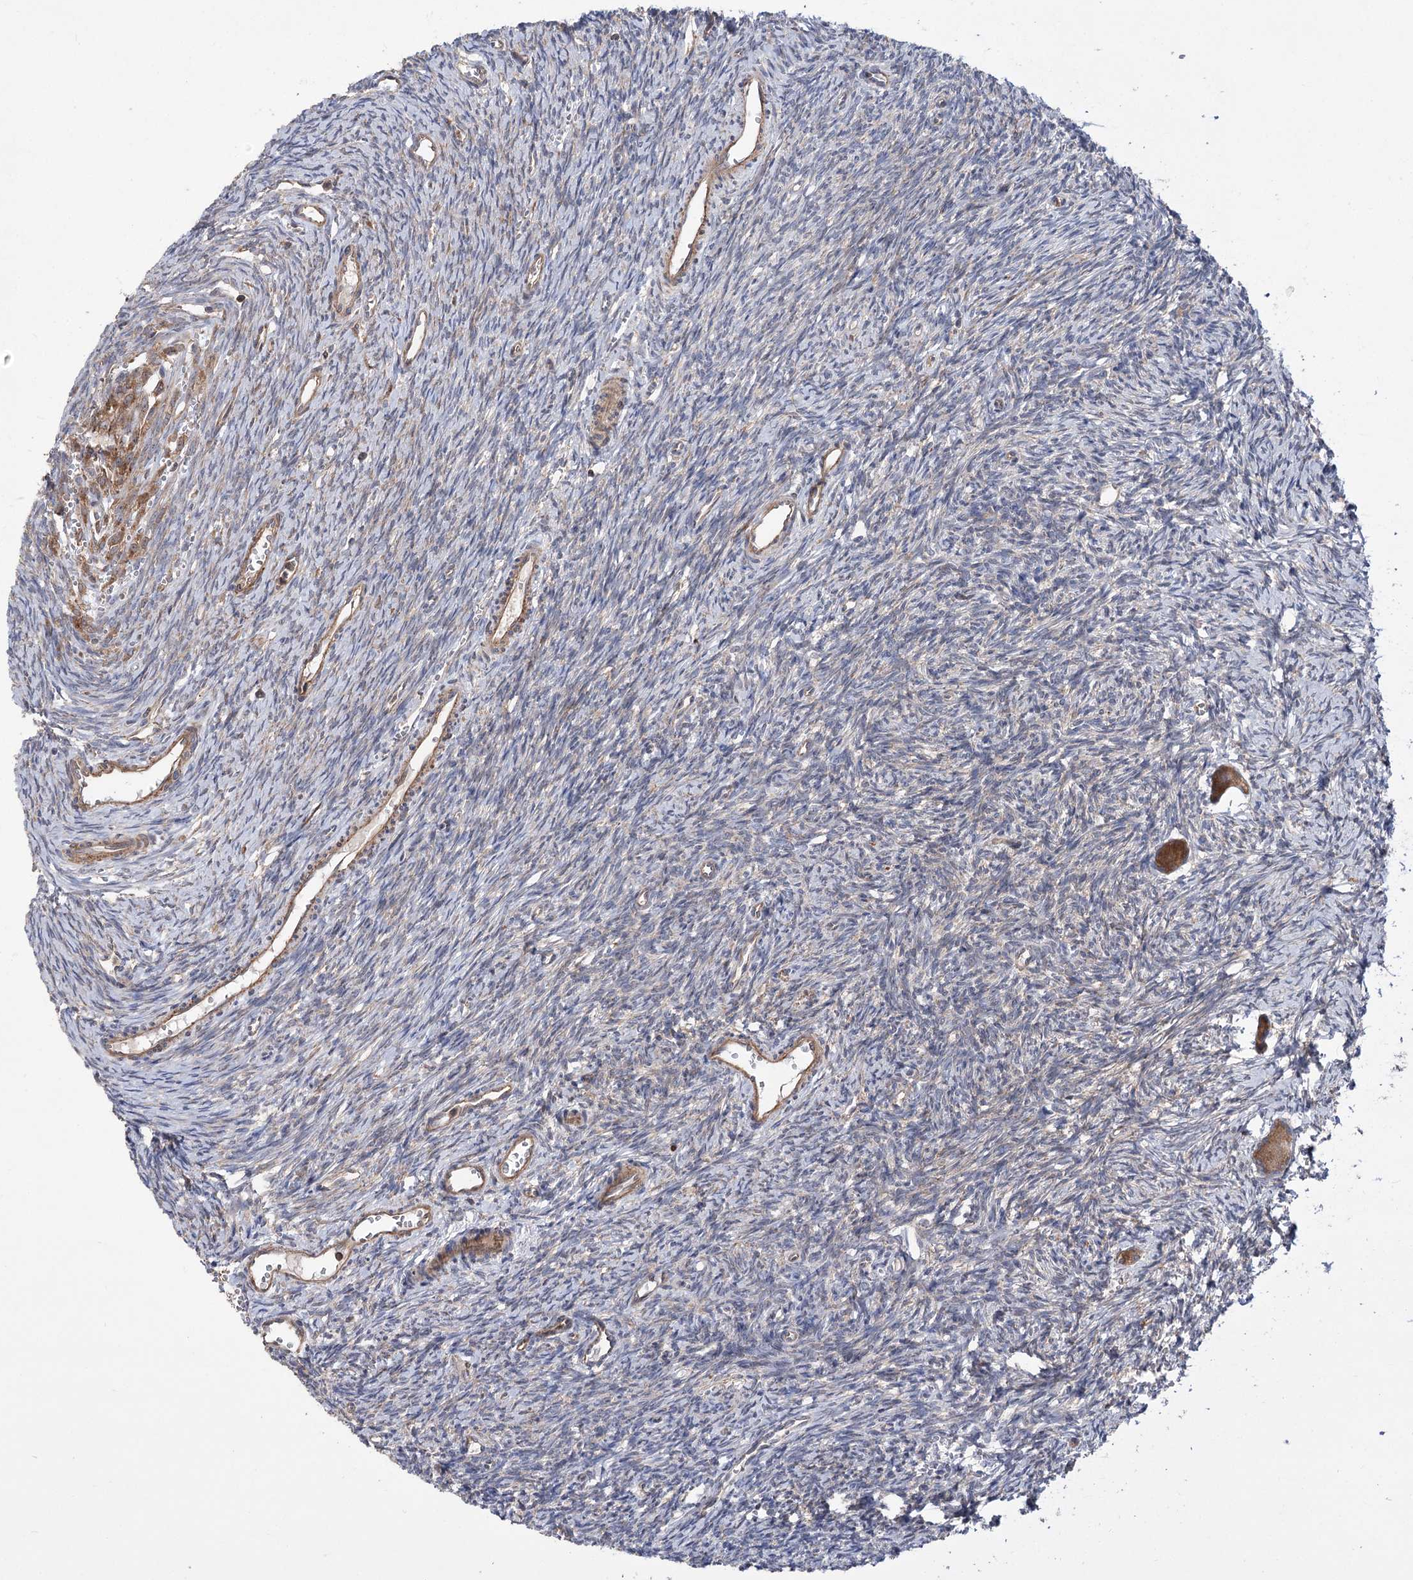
{"staining": {"intensity": "moderate", "quantity": ">75%", "location": "cytoplasmic/membranous"}, "tissue": "ovary", "cell_type": "Follicle cells", "image_type": "normal", "snomed": [{"axis": "morphology", "description": "Normal tissue, NOS"}, {"axis": "topography", "description": "Ovary"}], "caption": "A high-resolution photomicrograph shows IHC staining of unremarkable ovary, which reveals moderate cytoplasmic/membranous positivity in about >75% of follicle cells. The protein is stained brown, and the nuclei are stained in blue (DAB IHC with brightfield microscopy, high magnification).", "gene": "VPS37B", "patient": {"sex": "female", "age": 39}}